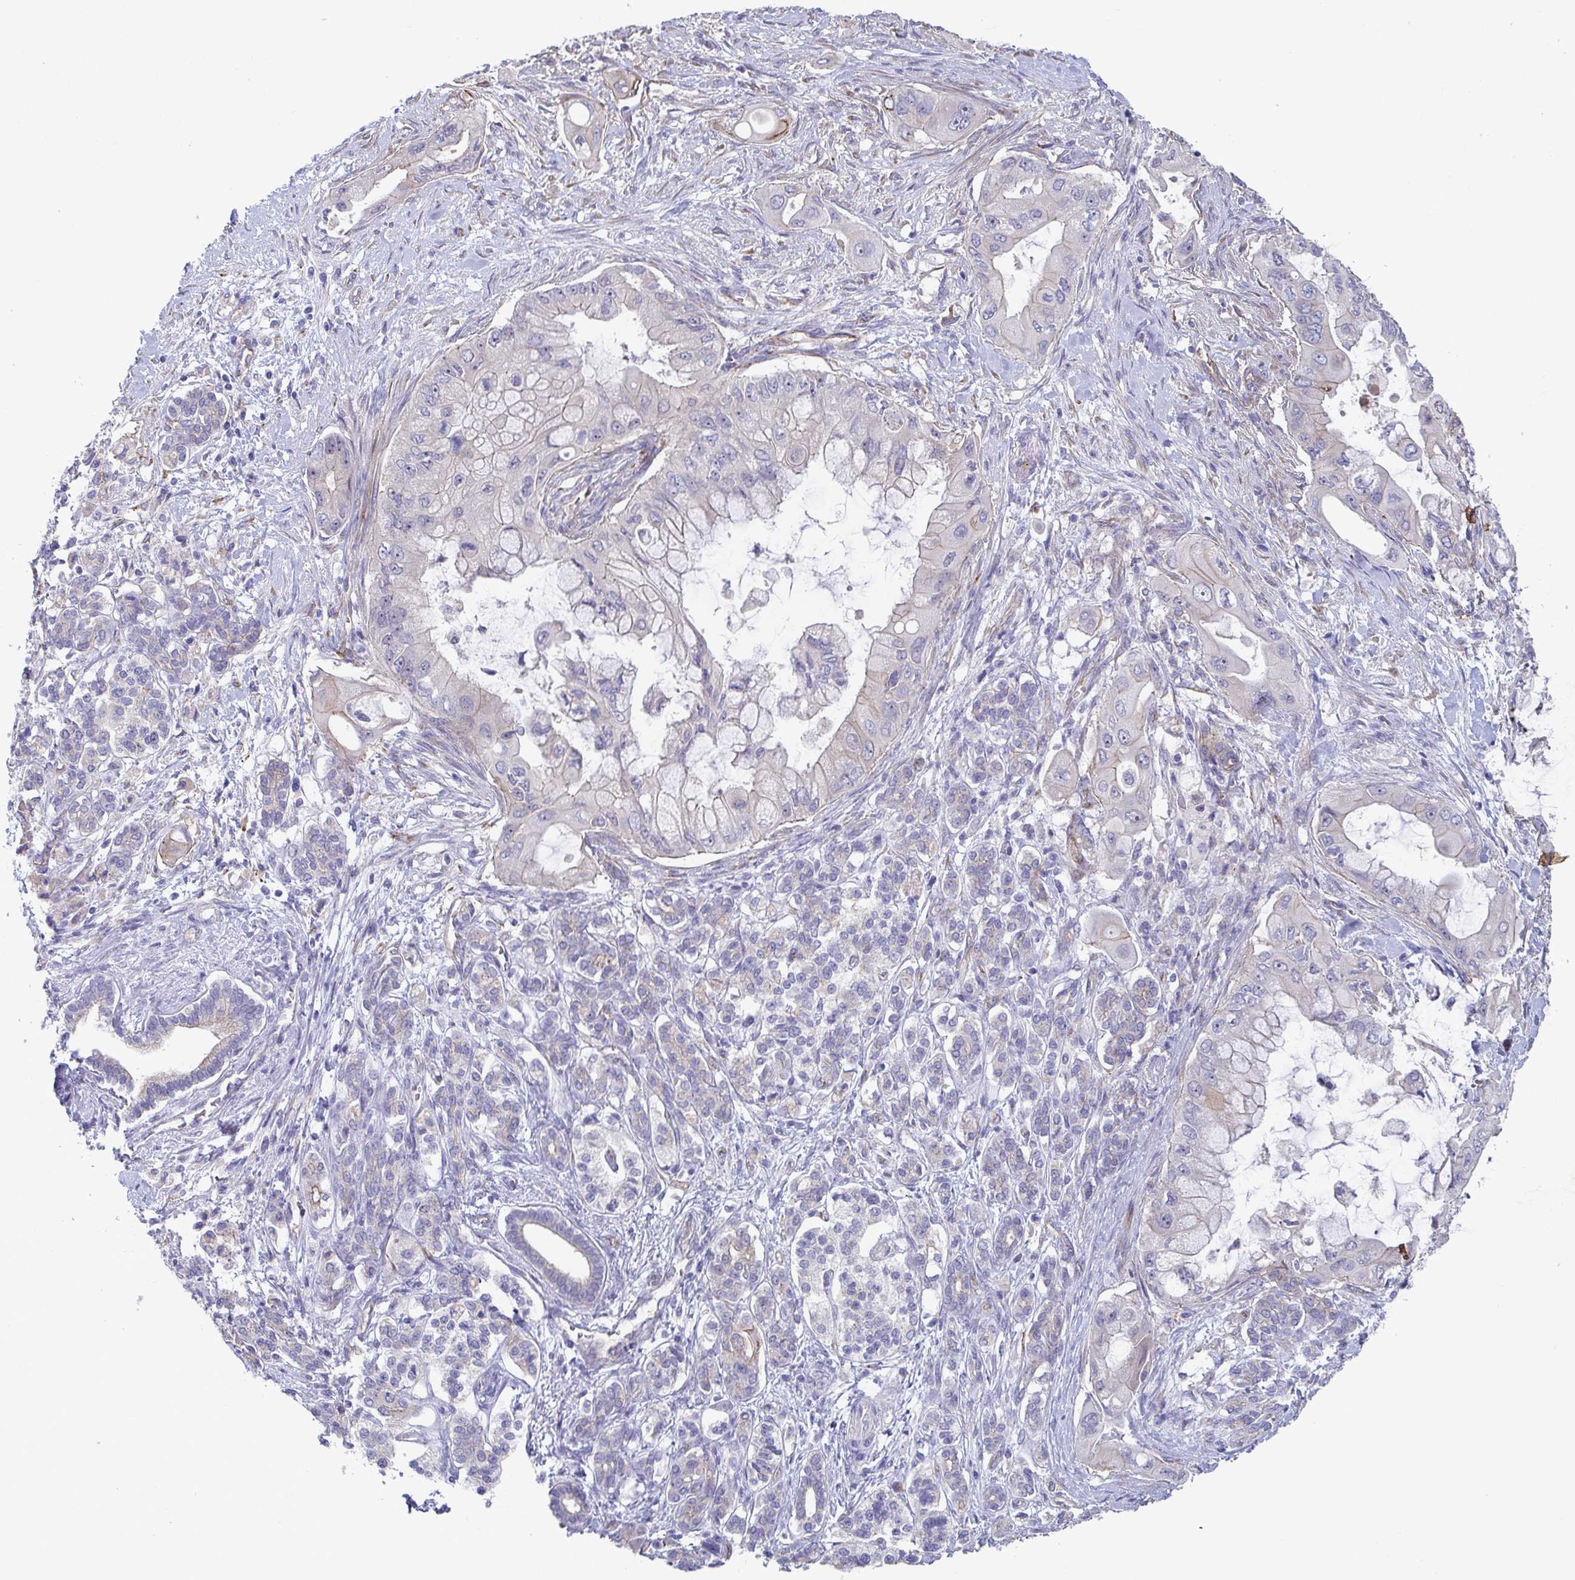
{"staining": {"intensity": "weak", "quantity": "<25%", "location": "cytoplasmic/membranous"}, "tissue": "pancreatic cancer", "cell_type": "Tumor cells", "image_type": "cancer", "snomed": [{"axis": "morphology", "description": "Adenocarcinoma, NOS"}, {"axis": "topography", "description": "Pancreas"}], "caption": "Human adenocarcinoma (pancreatic) stained for a protein using IHC reveals no positivity in tumor cells.", "gene": "ST14", "patient": {"sex": "male", "age": 57}}